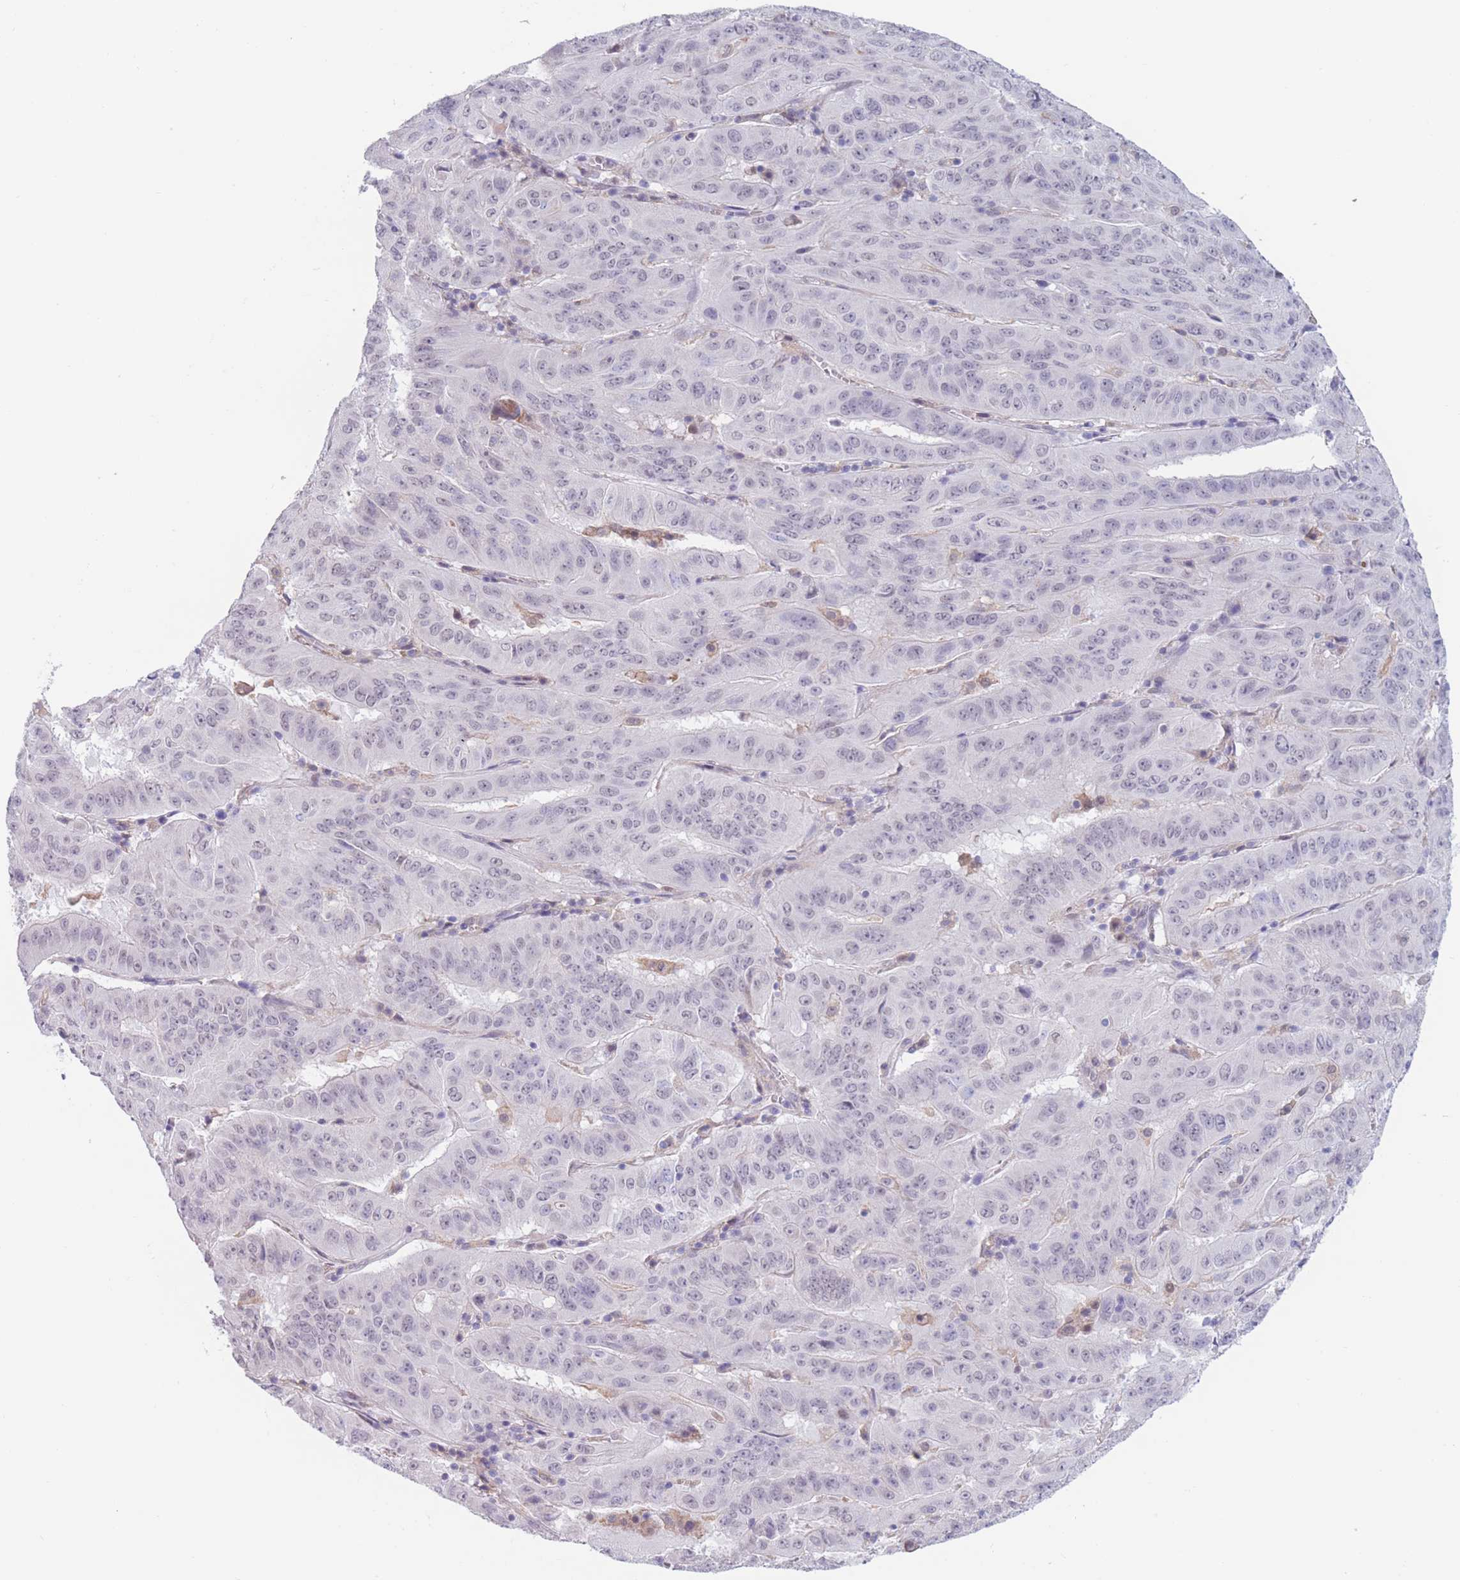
{"staining": {"intensity": "negative", "quantity": "none", "location": "none"}, "tissue": "pancreatic cancer", "cell_type": "Tumor cells", "image_type": "cancer", "snomed": [{"axis": "morphology", "description": "Adenocarcinoma, NOS"}, {"axis": "topography", "description": "Pancreas"}], "caption": "Micrograph shows no significant protein positivity in tumor cells of pancreatic cancer.", "gene": "PODXL", "patient": {"sex": "male", "age": 63}}